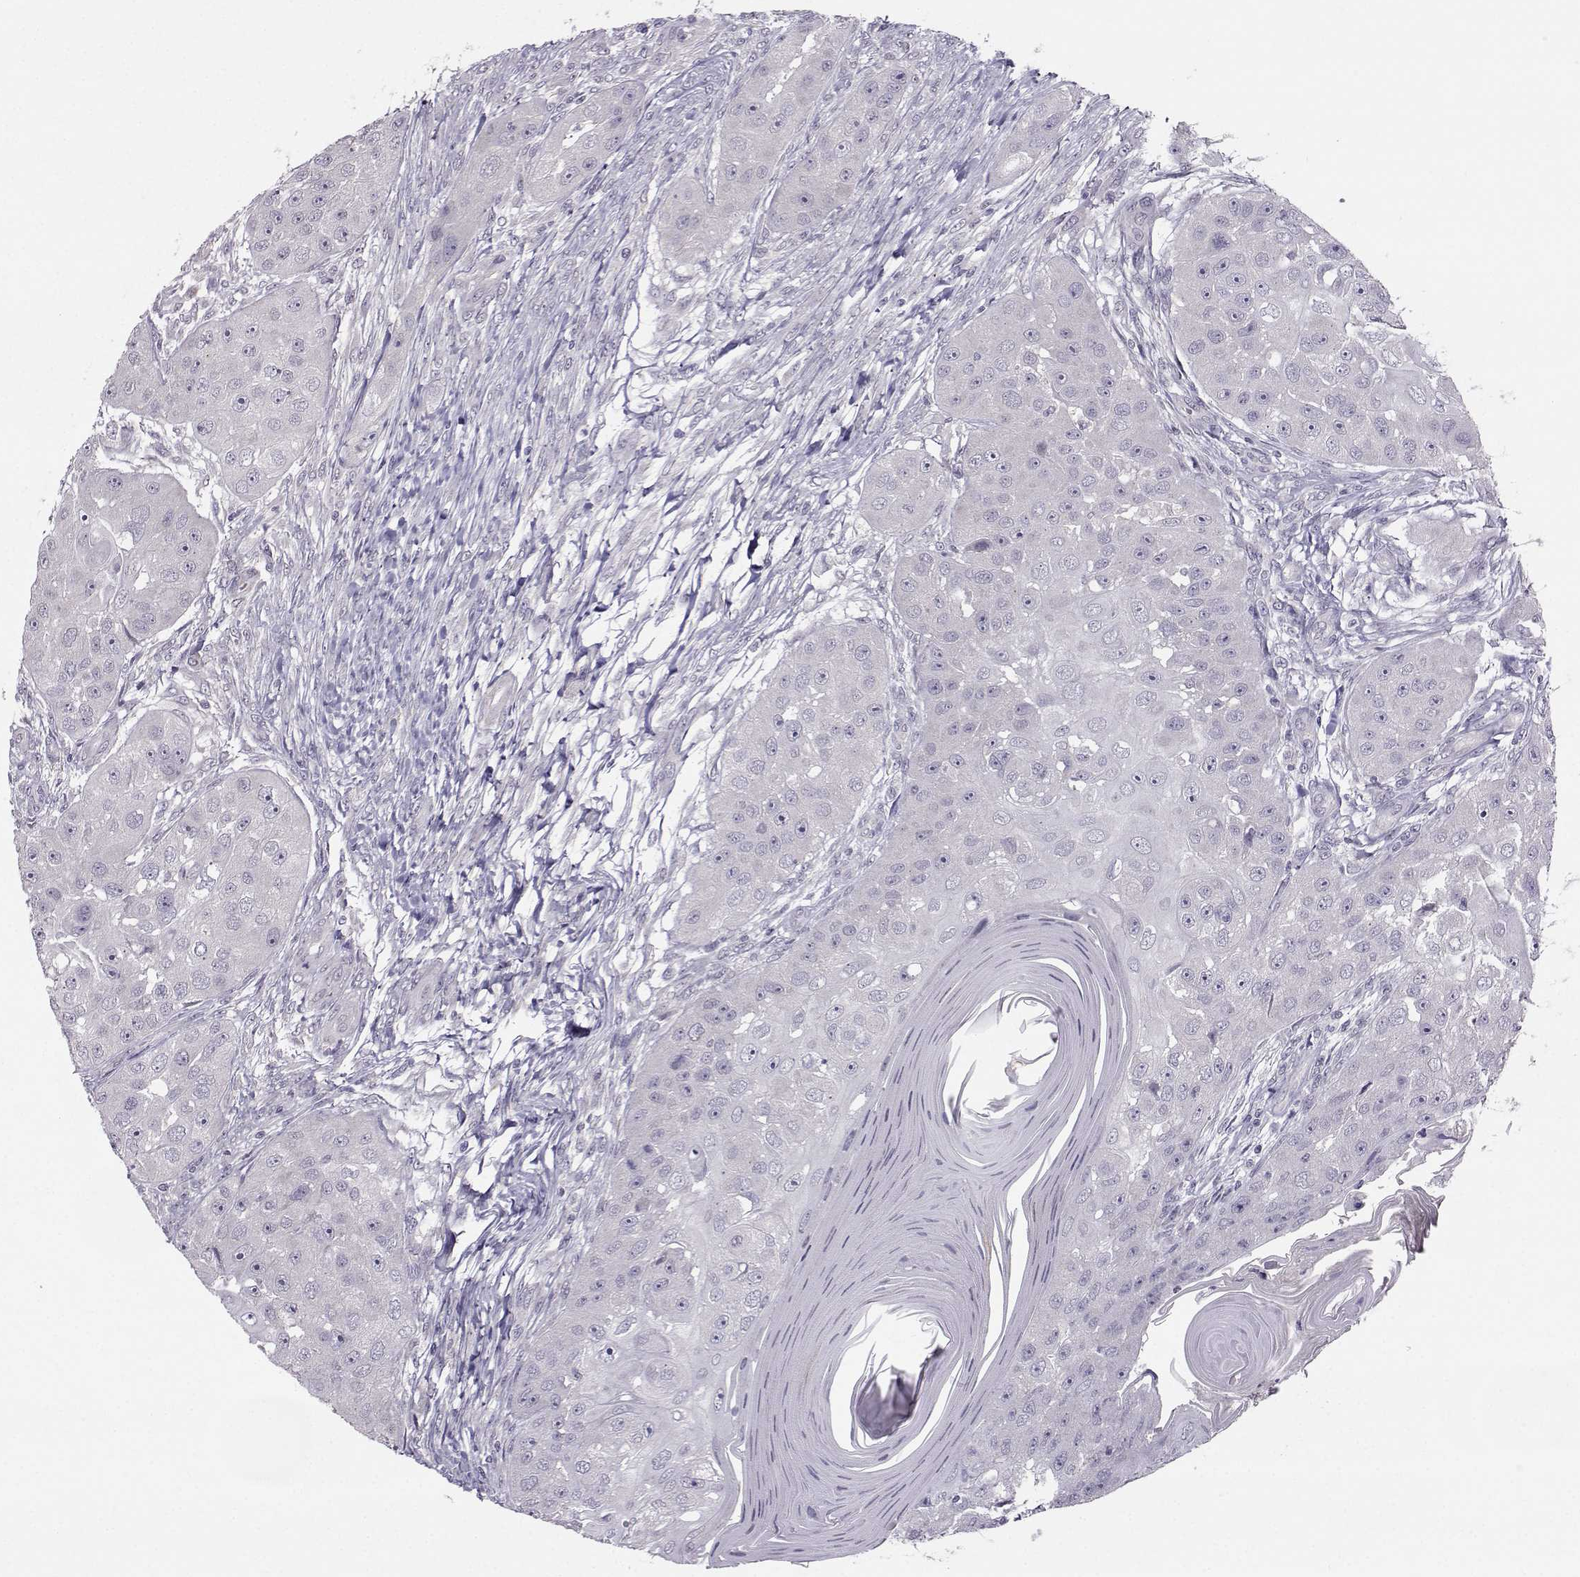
{"staining": {"intensity": "negative", "quantity": "none", "location": "none"}, "tissue": "head and neck cancer", "cell_type": "Tumor cells", "image_type": "cancer", "snomed": [{"axis": "morphology", "description": "Squamous cell carcinoma, NOS"}, {"axis": "topography", "description": "Head-Neck"}], "caption": "Immunohistochemistry photomicrograph of neoplastic tissue: head and neck cancer (squamous cell carcinoma) stained with DAB (3,3'-diaminobenzidine) reveals no significant protein positivity in tumor cells. (DAB (3,3'-diaminobenzidine) immunohistochemistry visualized using brightfield microscopy, high magnification).", "gene": "DDX20", "patient": {"sex": "male", "age": 51}}